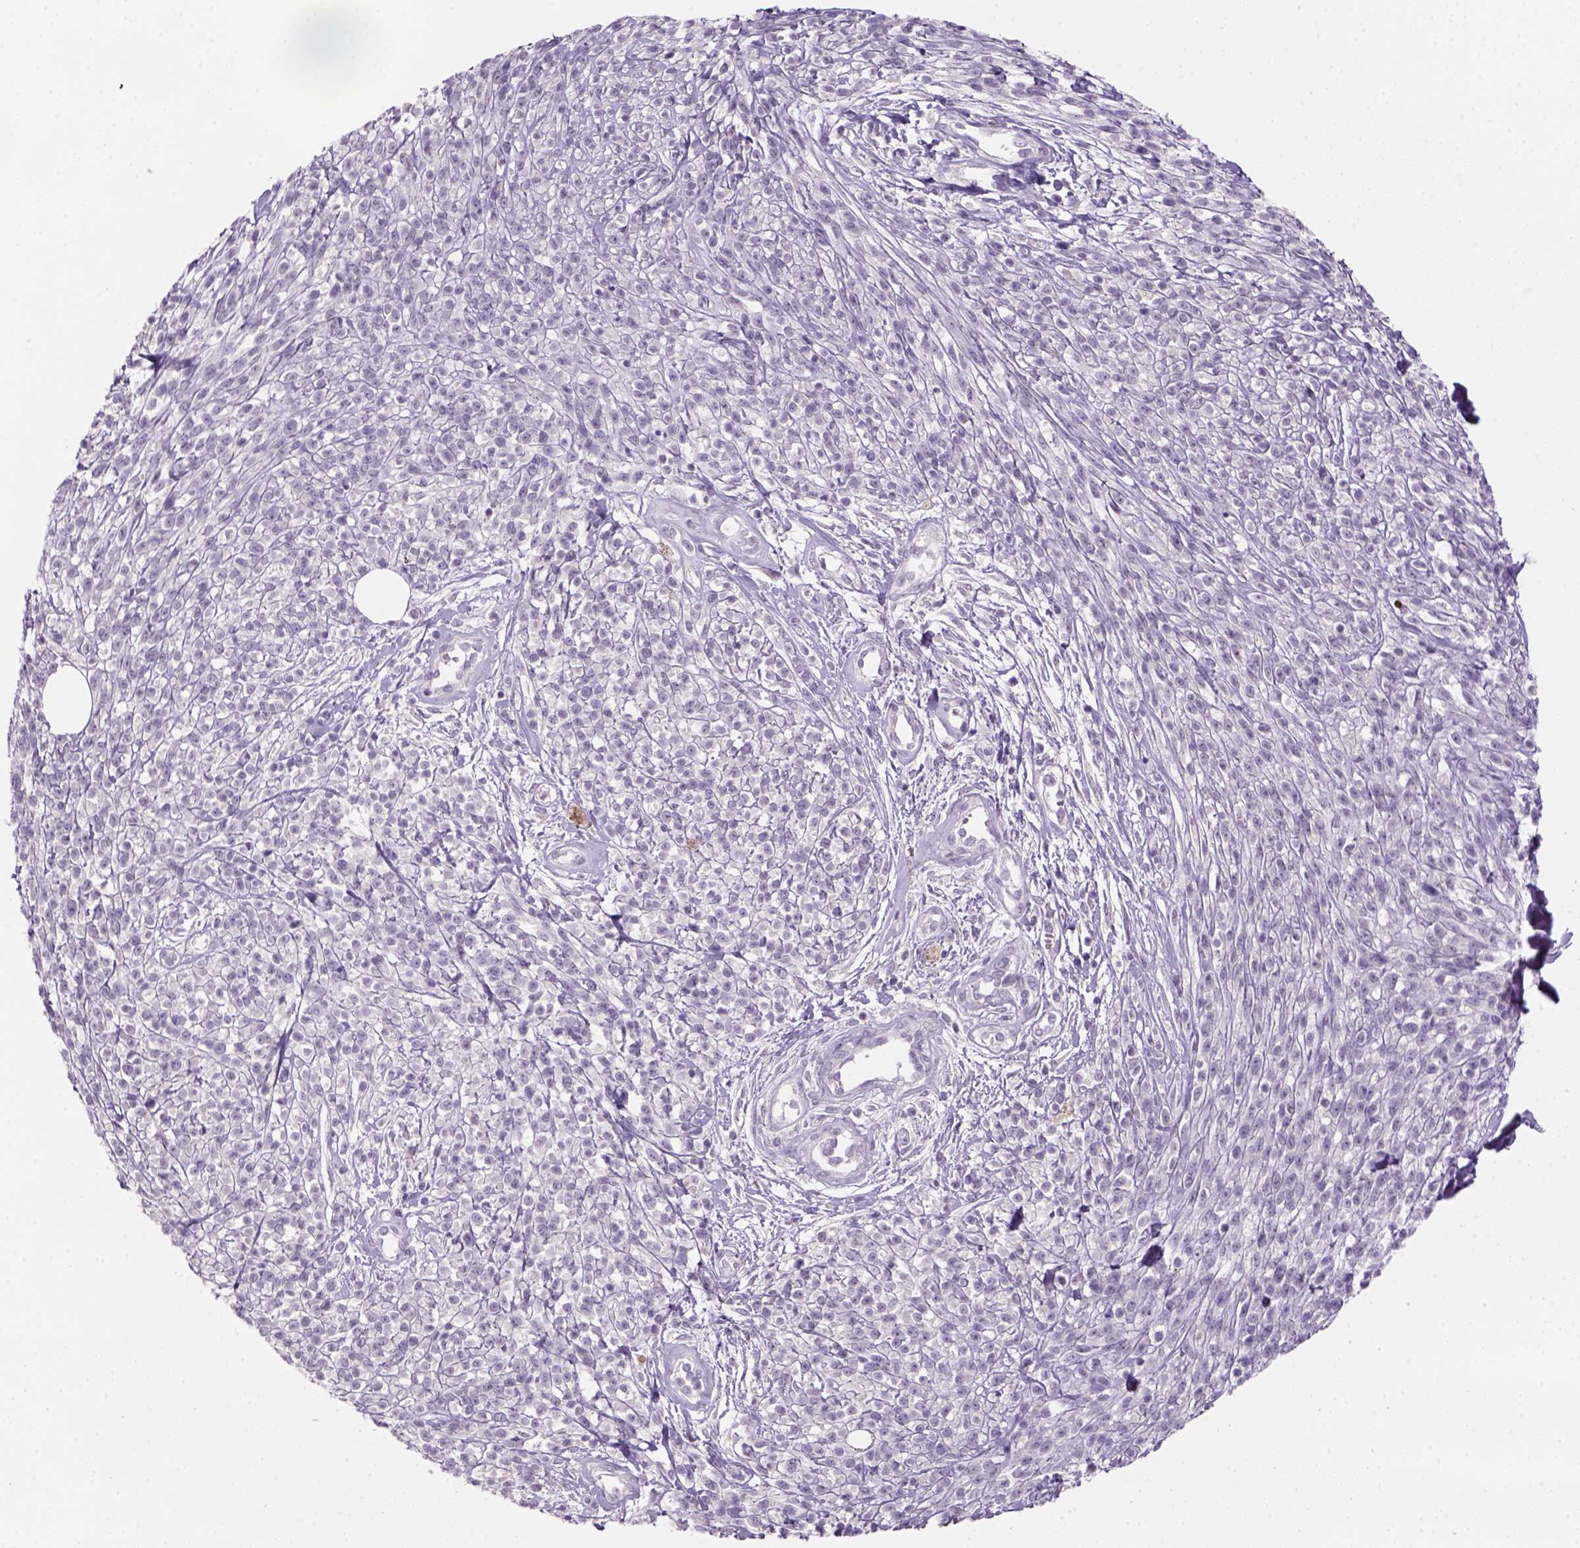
{"staining": {"intensity": "negative", "quantity": "none", "location": "none"}, "tissue": "melanoma", "cell_type": "Tumor cells", "image_type": "cancer", "snomed": [{"axis": "morphology", "description": "Malignant melanoma, NOS"}, {"axis": "topography", "description": "Skin"}, {"axis": "topography", "description": "Skin of trunk"}], "caption": "Immunohistochemistry (IHC) micrograph of neoplastic tissue: malignant melanoma stained with DAB exhibits no significant protein staining in tumor cells.", "gene": "GFI1B", "patient": {"sex": "male", "age": 74}}